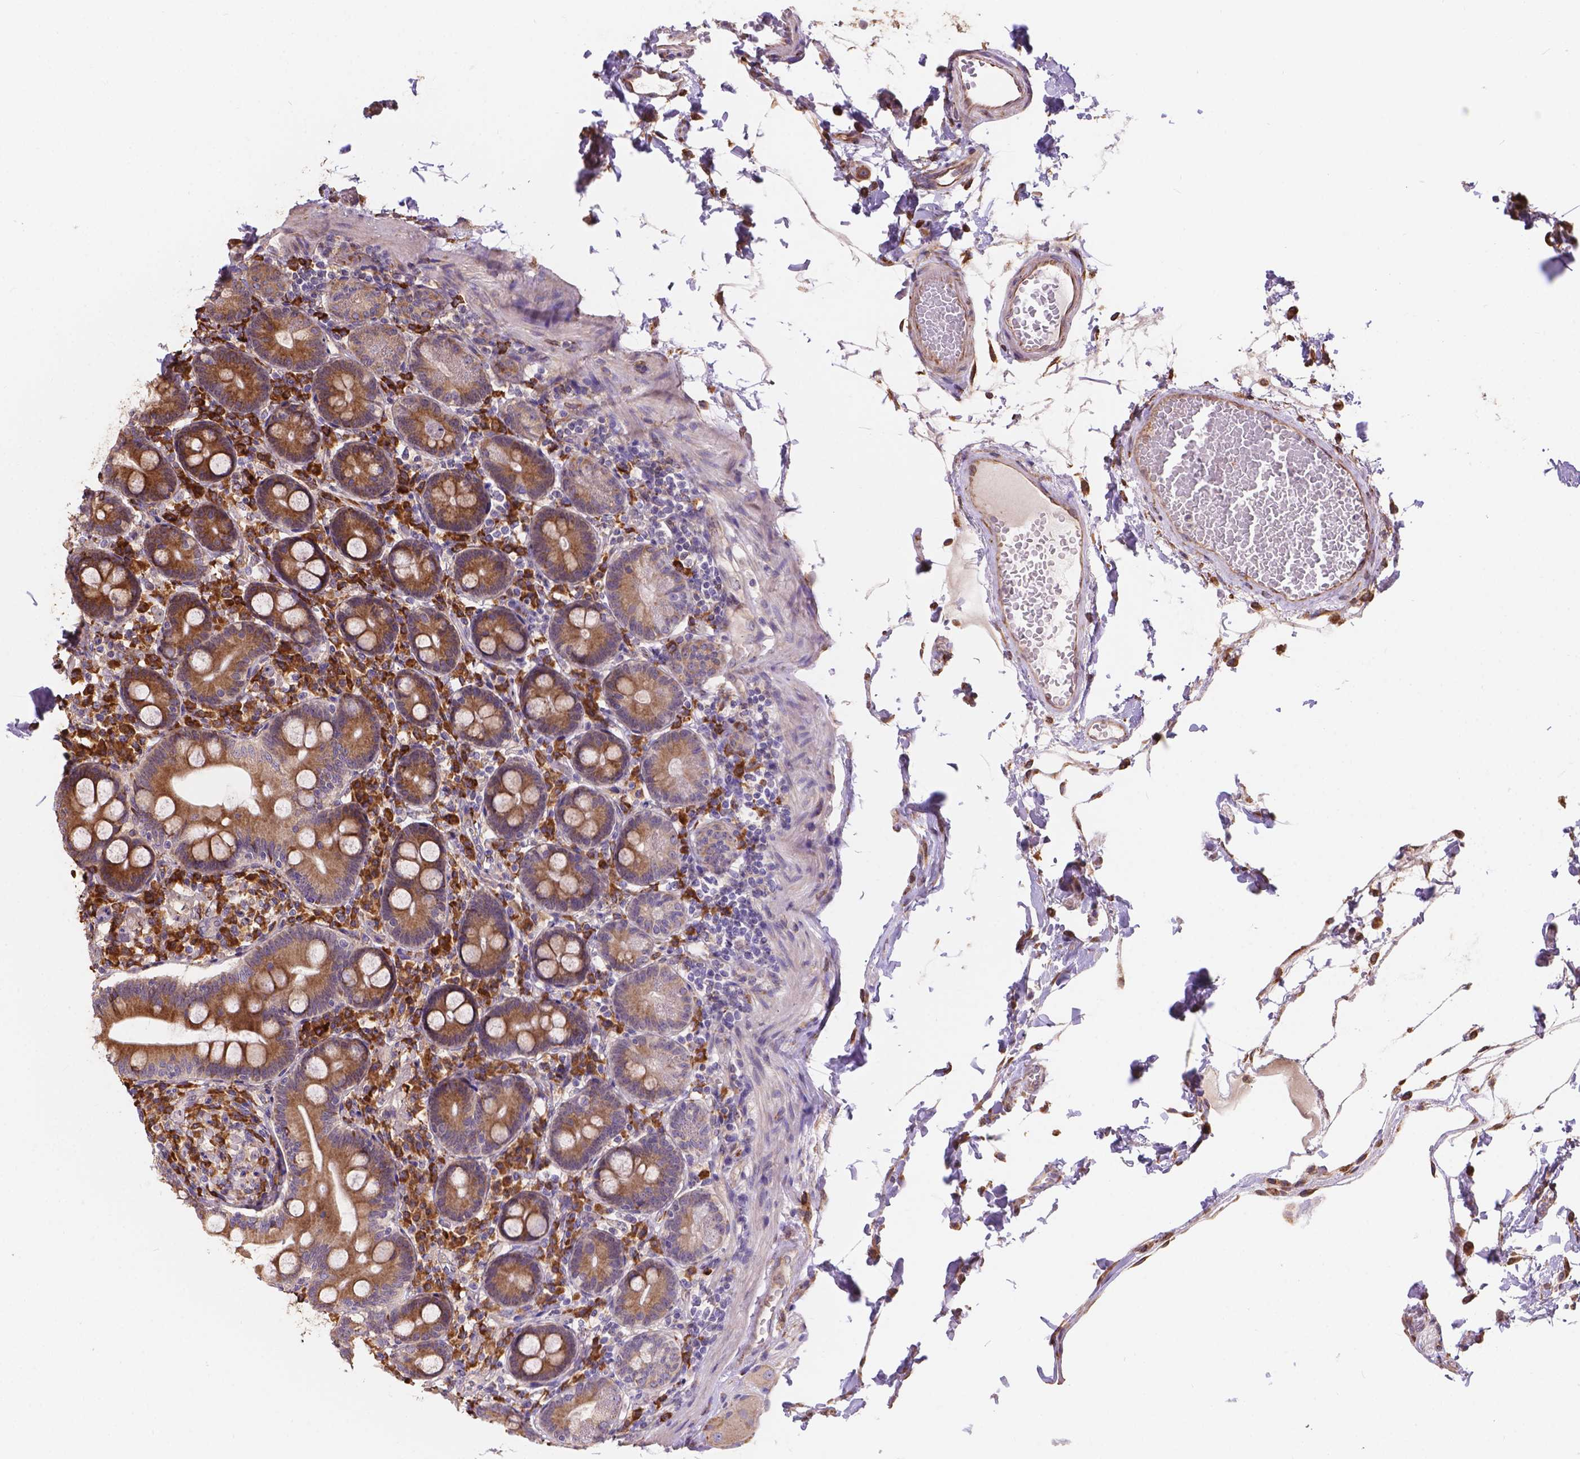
{"staining": {"intensity": "moderate", "quantity": ">75%", "location": "cytoplasmic/membranous"}, "tissue": "duodenum", "cell_type": "Glandular cells", "image_type": "normal", "snomed": [{"axis": "morphology", "description": "Normal tissue, NOS"}, {"axis": "topography", "description": "Duodenum"}], "caption": "Protein staining of unremarkable duodenum shows moderate cytoplasmic/membranous staining in approximately >75% of glandular cells. Nuclei are stained in blue.", "gene": "IPO11", "patient": {"sex": "female", "age": 67}}